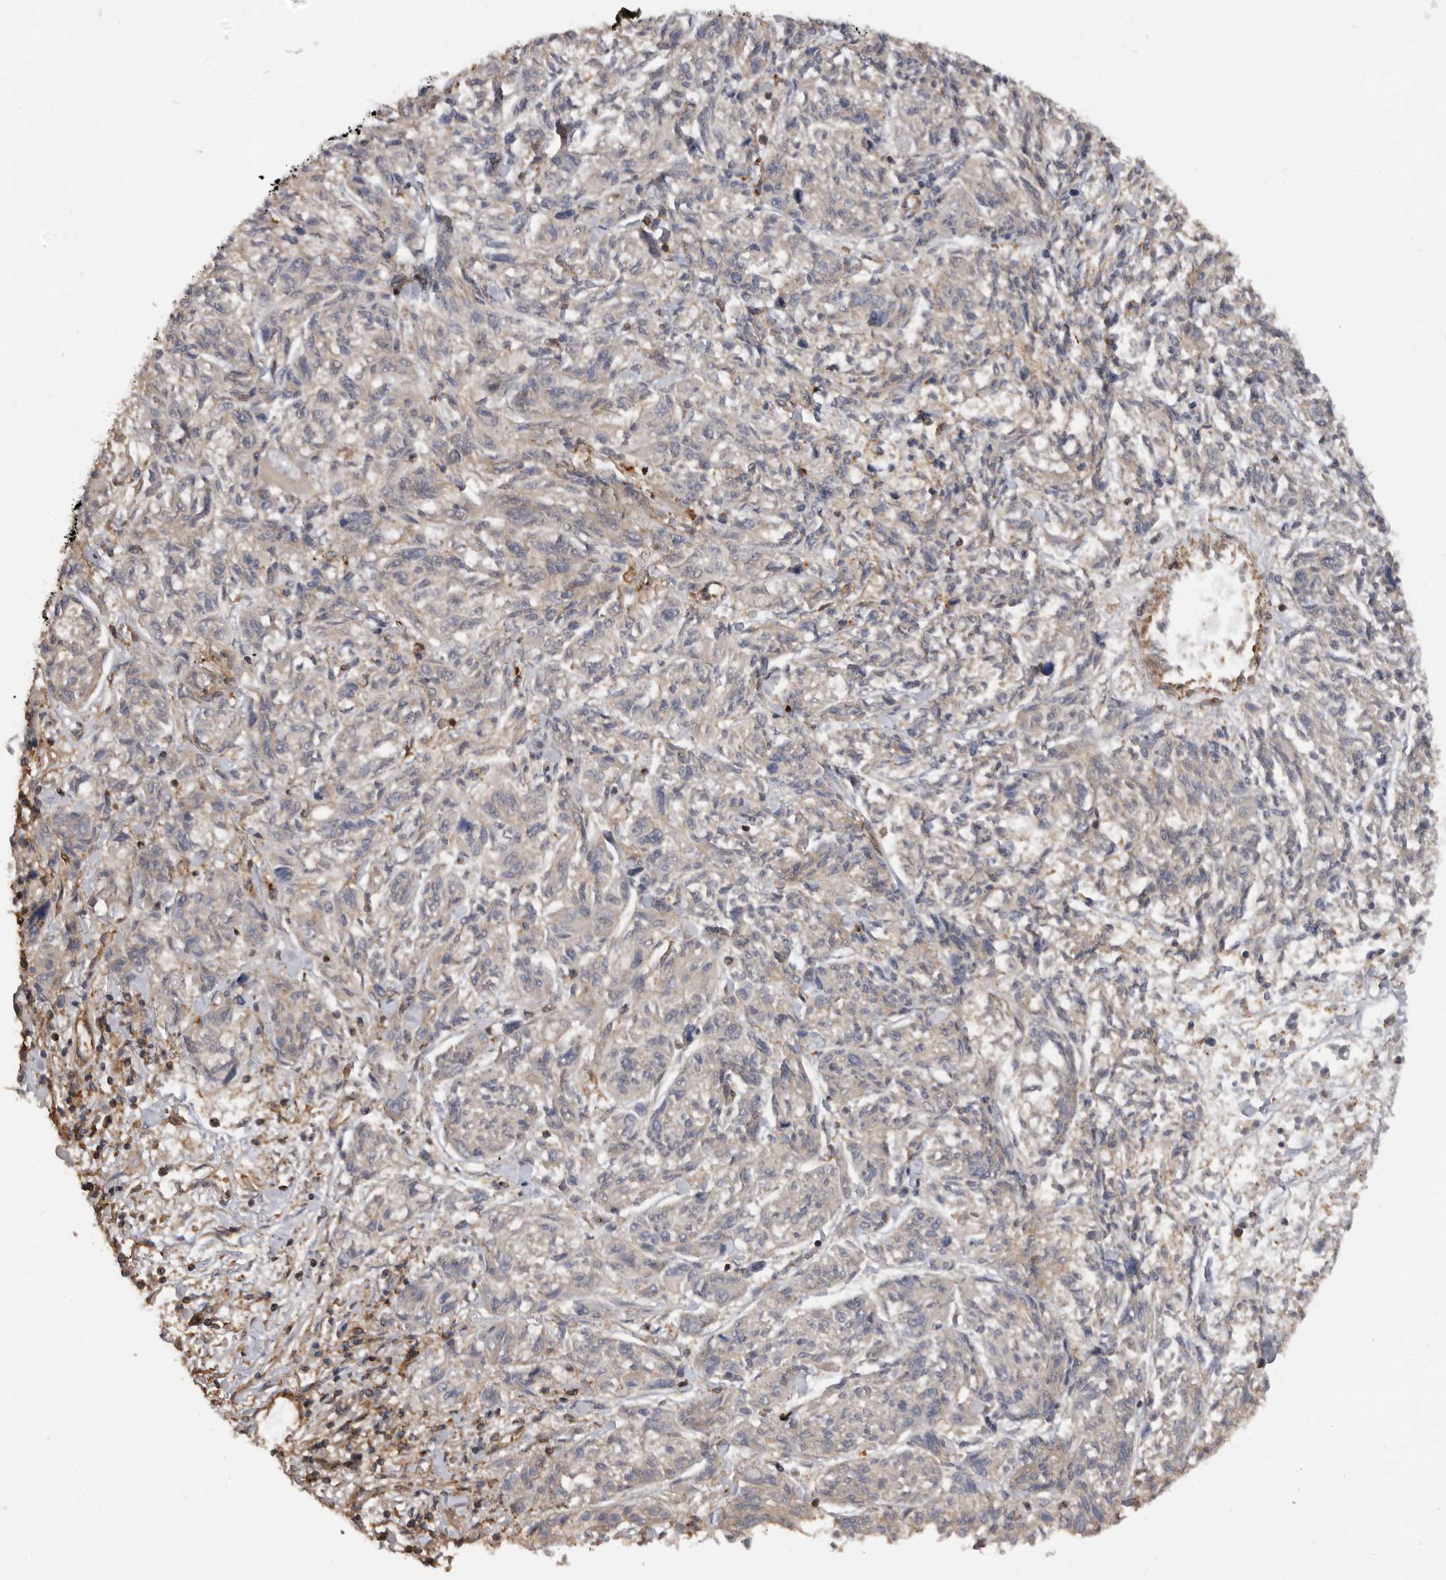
{"staining": {"intensity": "negative", "quantity": "none", "location": "none"}, "tissue": "melanoma", "cell_type": "Tumor cells", "image_type": "cancer", "snomed": [{"axis": "morphology", "description": "Malignant melanoma, NOS"}, {"axis": "topography", "description": "Skin"}], "caption": "Human malignant melanoma stained for a protein using immunohistochemistry (IHC) demonstrates no positivity in tumor cells.", "gene": "TRIM56", "patient": {"sex": "male", "age": 53}}